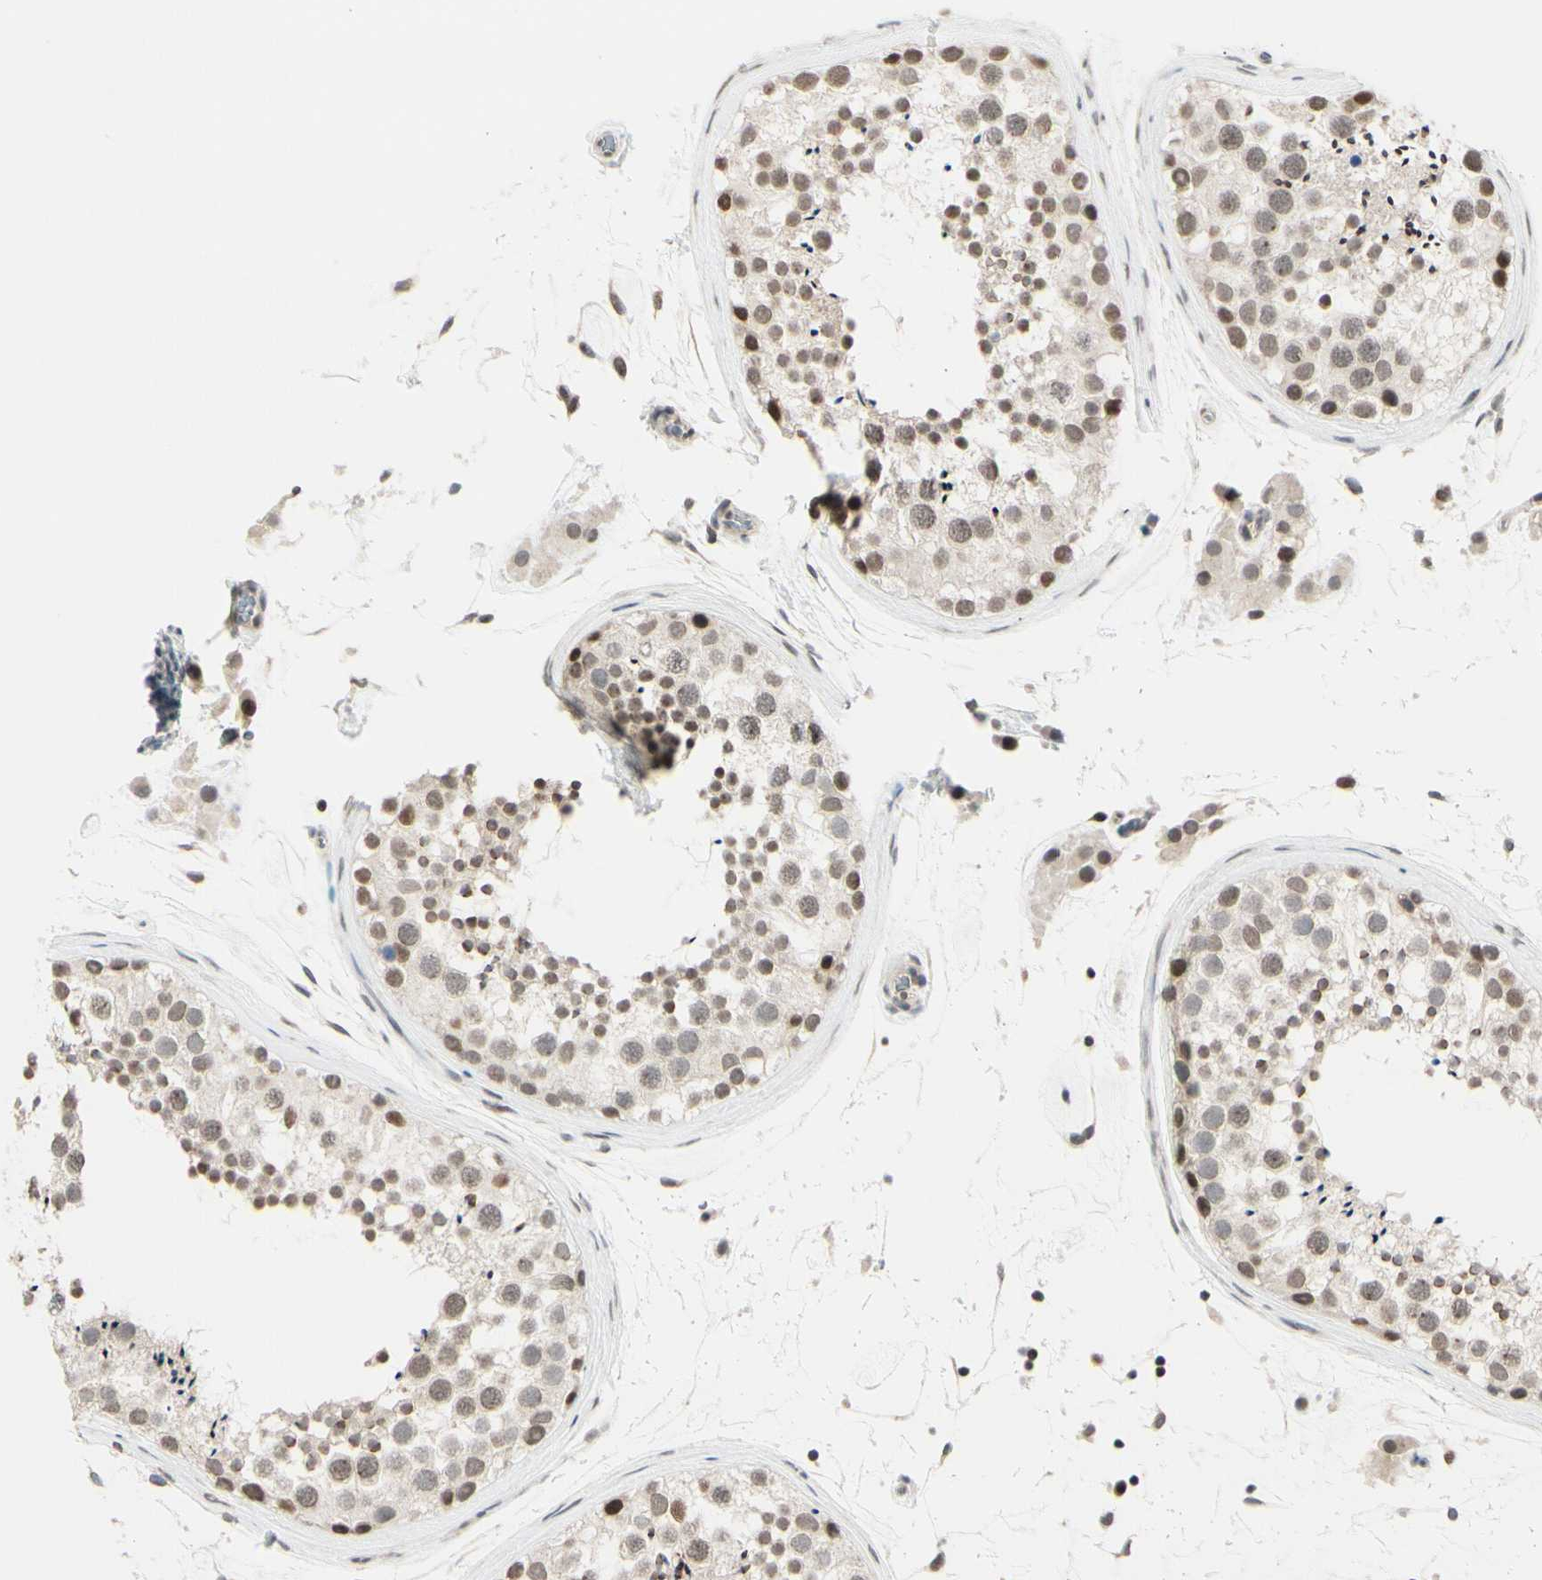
{"staining": {"intensity": "weak", "quantity": ">75%", "location": "cytoplasmic/membranous,nuclear"}, "tissue": "testis", "cell_type": "Cells in seminiferous ducts", "image_type": "normal", "snomed": [{"axis": "morphology", "description": "Normal tissue, NOS"}, {"axis": "topography", "description": "Testis"}], "caption": "An image showing weak cytoplasmic/membranous,nuclear positivity in about >75% of cells in seminiferous ducts in unremarkable testis, as visualized by brown immunohistochemical staining.", "gene": "BRMS1", "patient": {"sex": "male", "age": 46}}